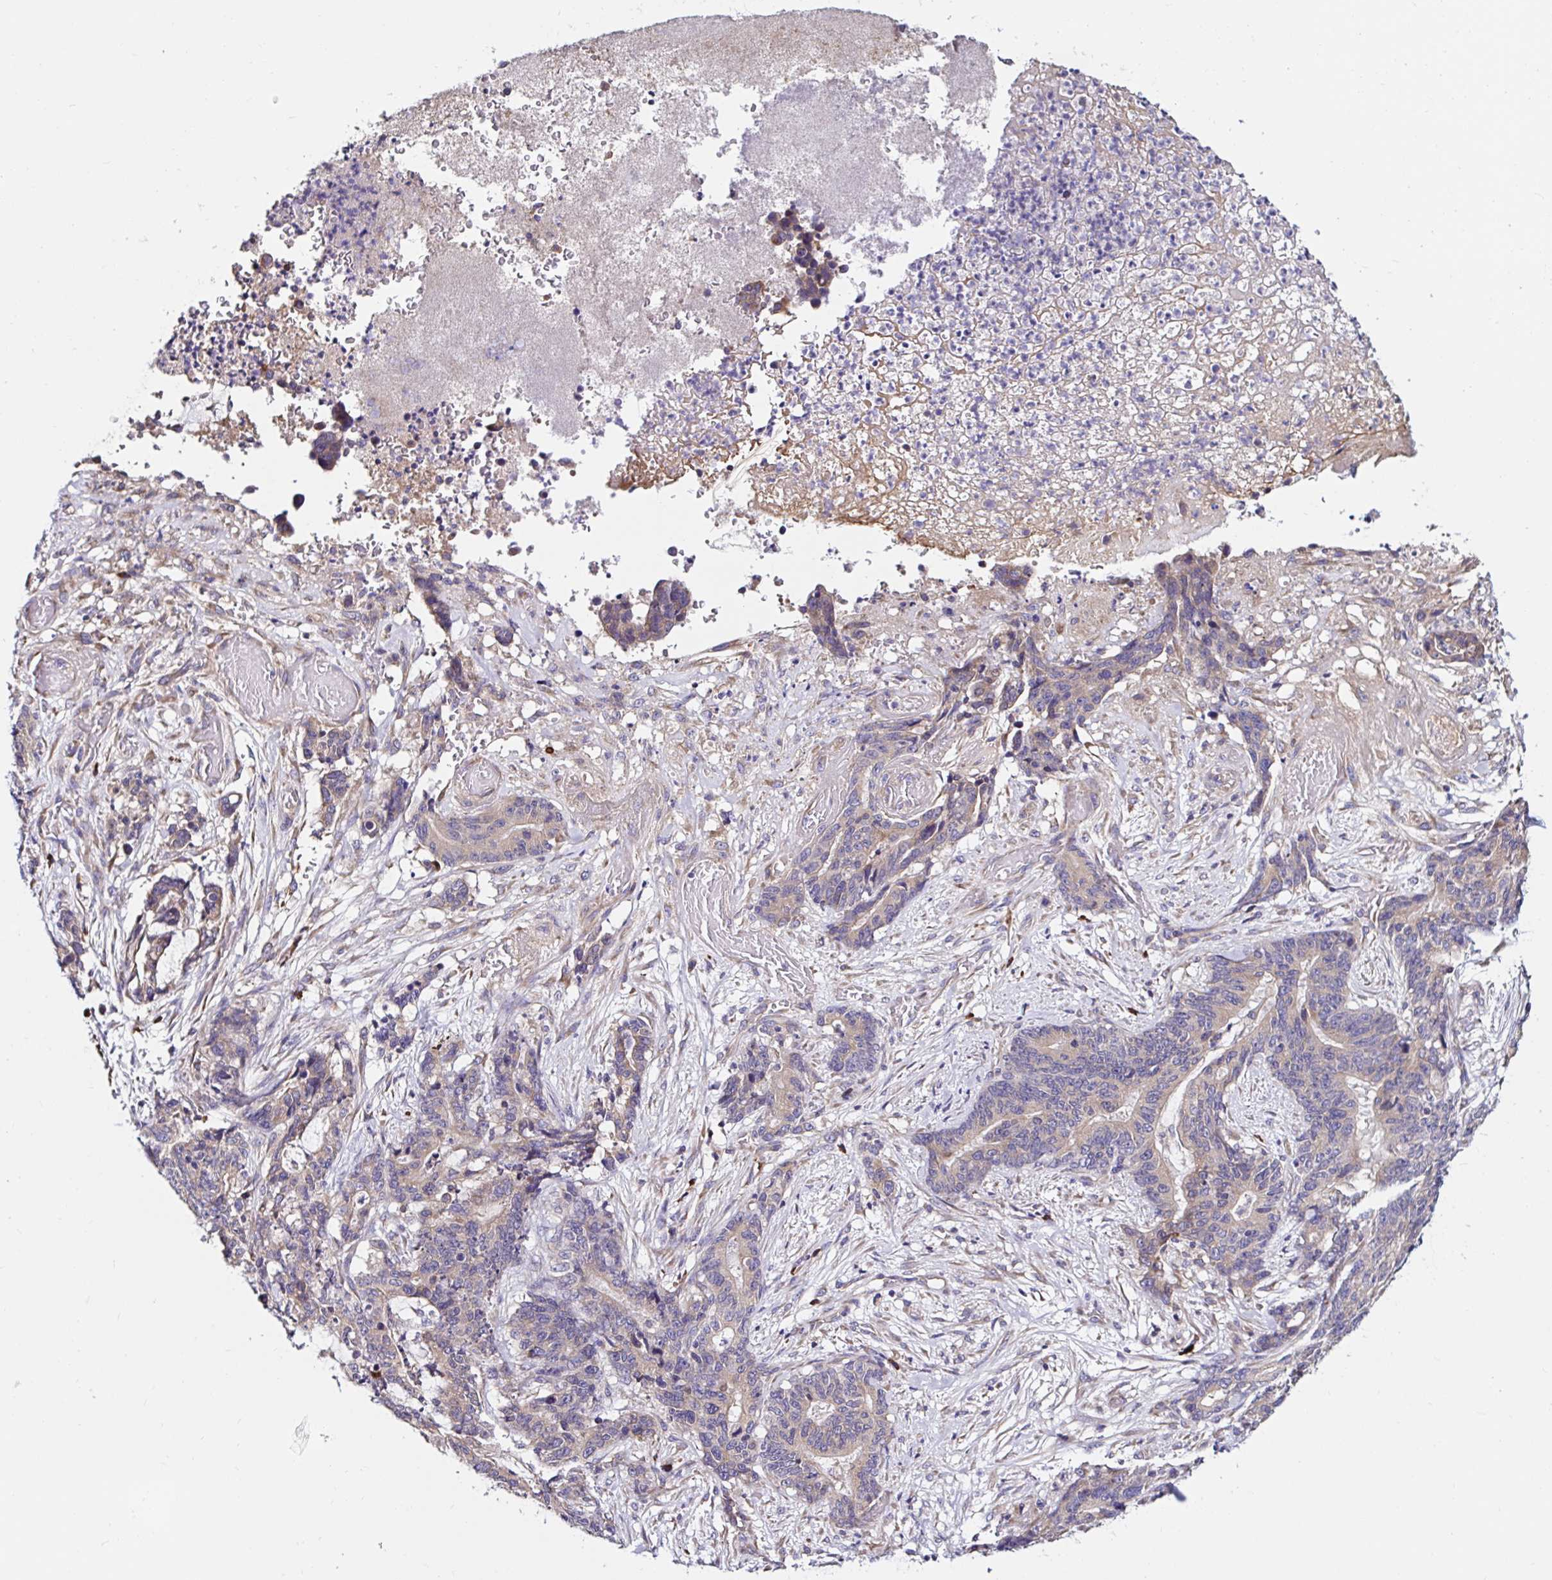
{"staining": {"intensity": "weak", "quantity": ">75%", "location": "cytoplasmic/membranous"}, "tissue": "stomach cancer", "cell_type": "Tumor cells", "image_type": "cancer", "snomed": [{"axis": "morphology", "description": "Normal tissue, NOS"}, {"axis": "morphology", "description": "Adenocarcinoma, NOS"}, {"axis": "topography", "description": "Stomach"}], "caption": "A photomicrograph showing weak cytoplasmic/membranous staining in approximately >75% of tumor cells in stomach cancer (adenocarcinoma), as visualized by brown immunohistochemical staining.", "gene": "VSIG2", "patient": {"sex": "female", "age": 64}}